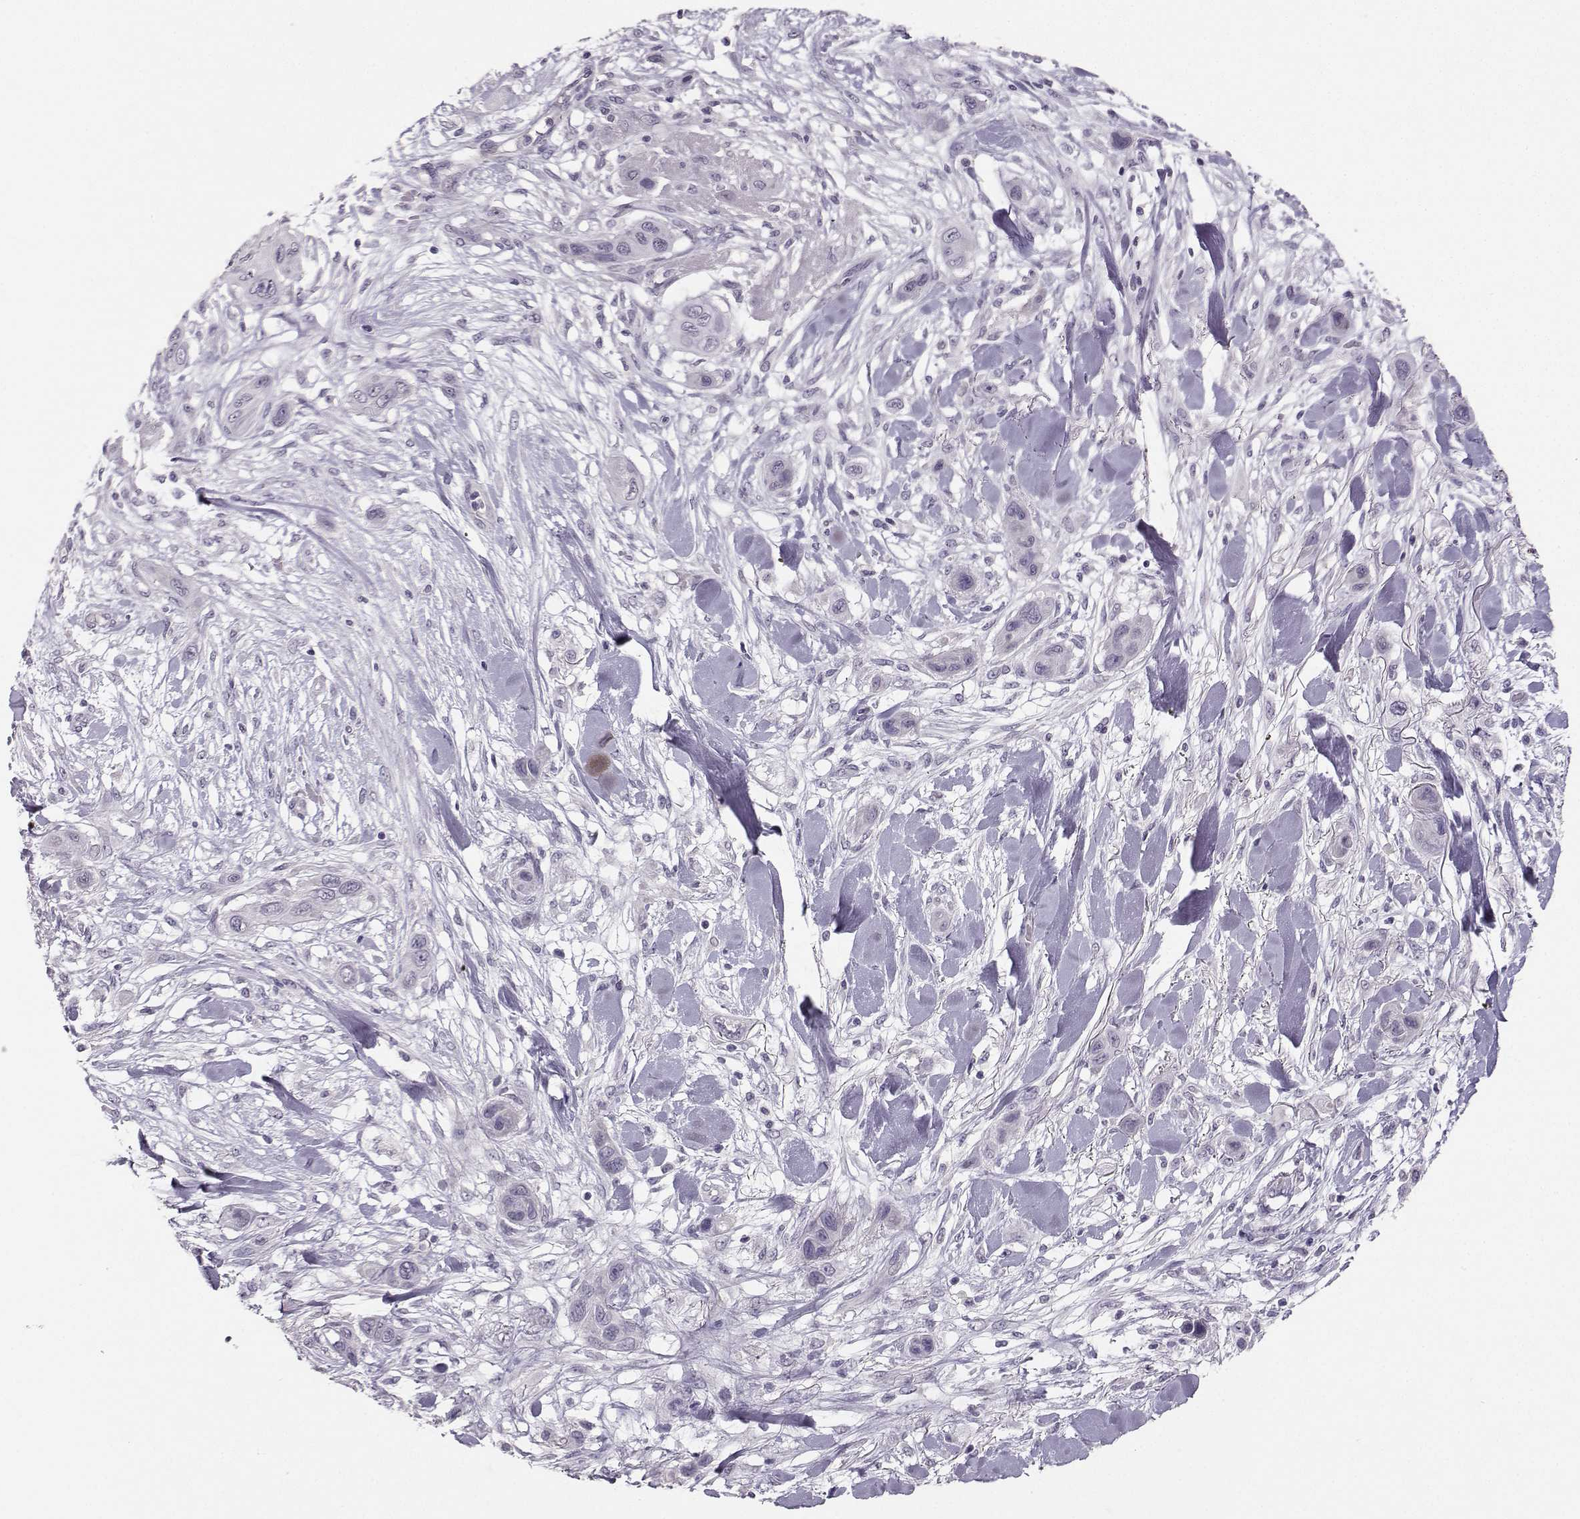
{"staining": {"intensity": "negative", "quantity": "none", "location": "none"}, "tissue": "skin cancer", "cell_type": "Tumor cells", "image_type": "cancer", "snomed": [{"axis": "morphology", "description": "Squamous cell carcinoma, NOS"}, {"axis": "topography", "description": "Skin"}], "caption": "Tumor cells show no significant staining in skin cancer (squamous cell carcinoma). Nuclei are stained in blue.", "gene": "PKP2", "patient": {"sex": "male", "age": 79}}